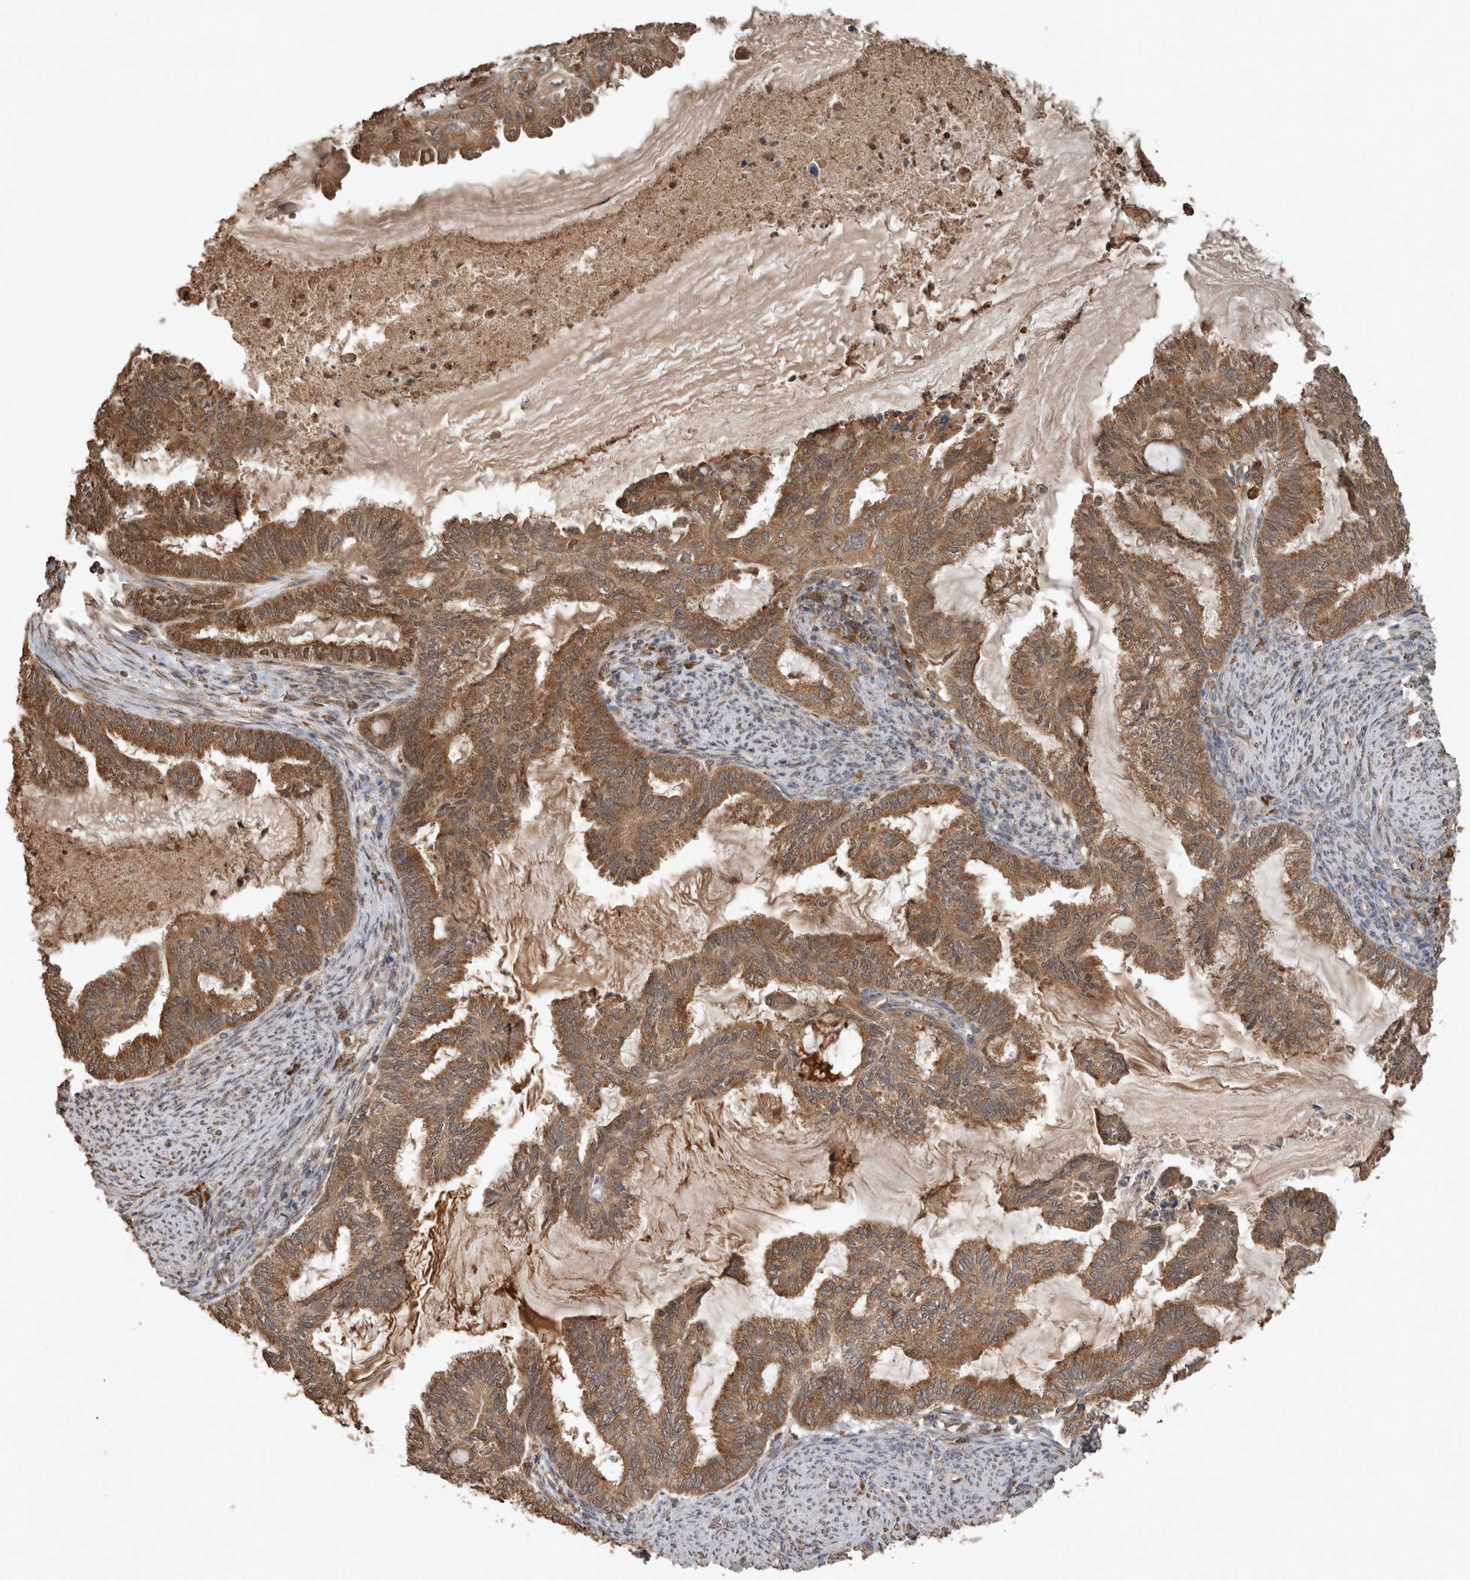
{"staining": {"intensity": "strong", "quantity": ">75%", "location": "cytoplasmic/membranous"}, "tissue": "endometrial cancer", "cell_type": "Tumor cells", "image_type": "cancer", "snomed": [{"axis": "morphology", "description": "Adenocarcinoma, NOS"}, {"axis": "topography", "description": "Endometrium"}], "caption": "Tumor cells demonstrate high levels of strong cytoplasmic/membranous expression in approximately >75% of cells in endometrial cancer (adenocarcinoma).", "gene": "OTUD7B", "patient": {"sex": "female", "age": 86}}